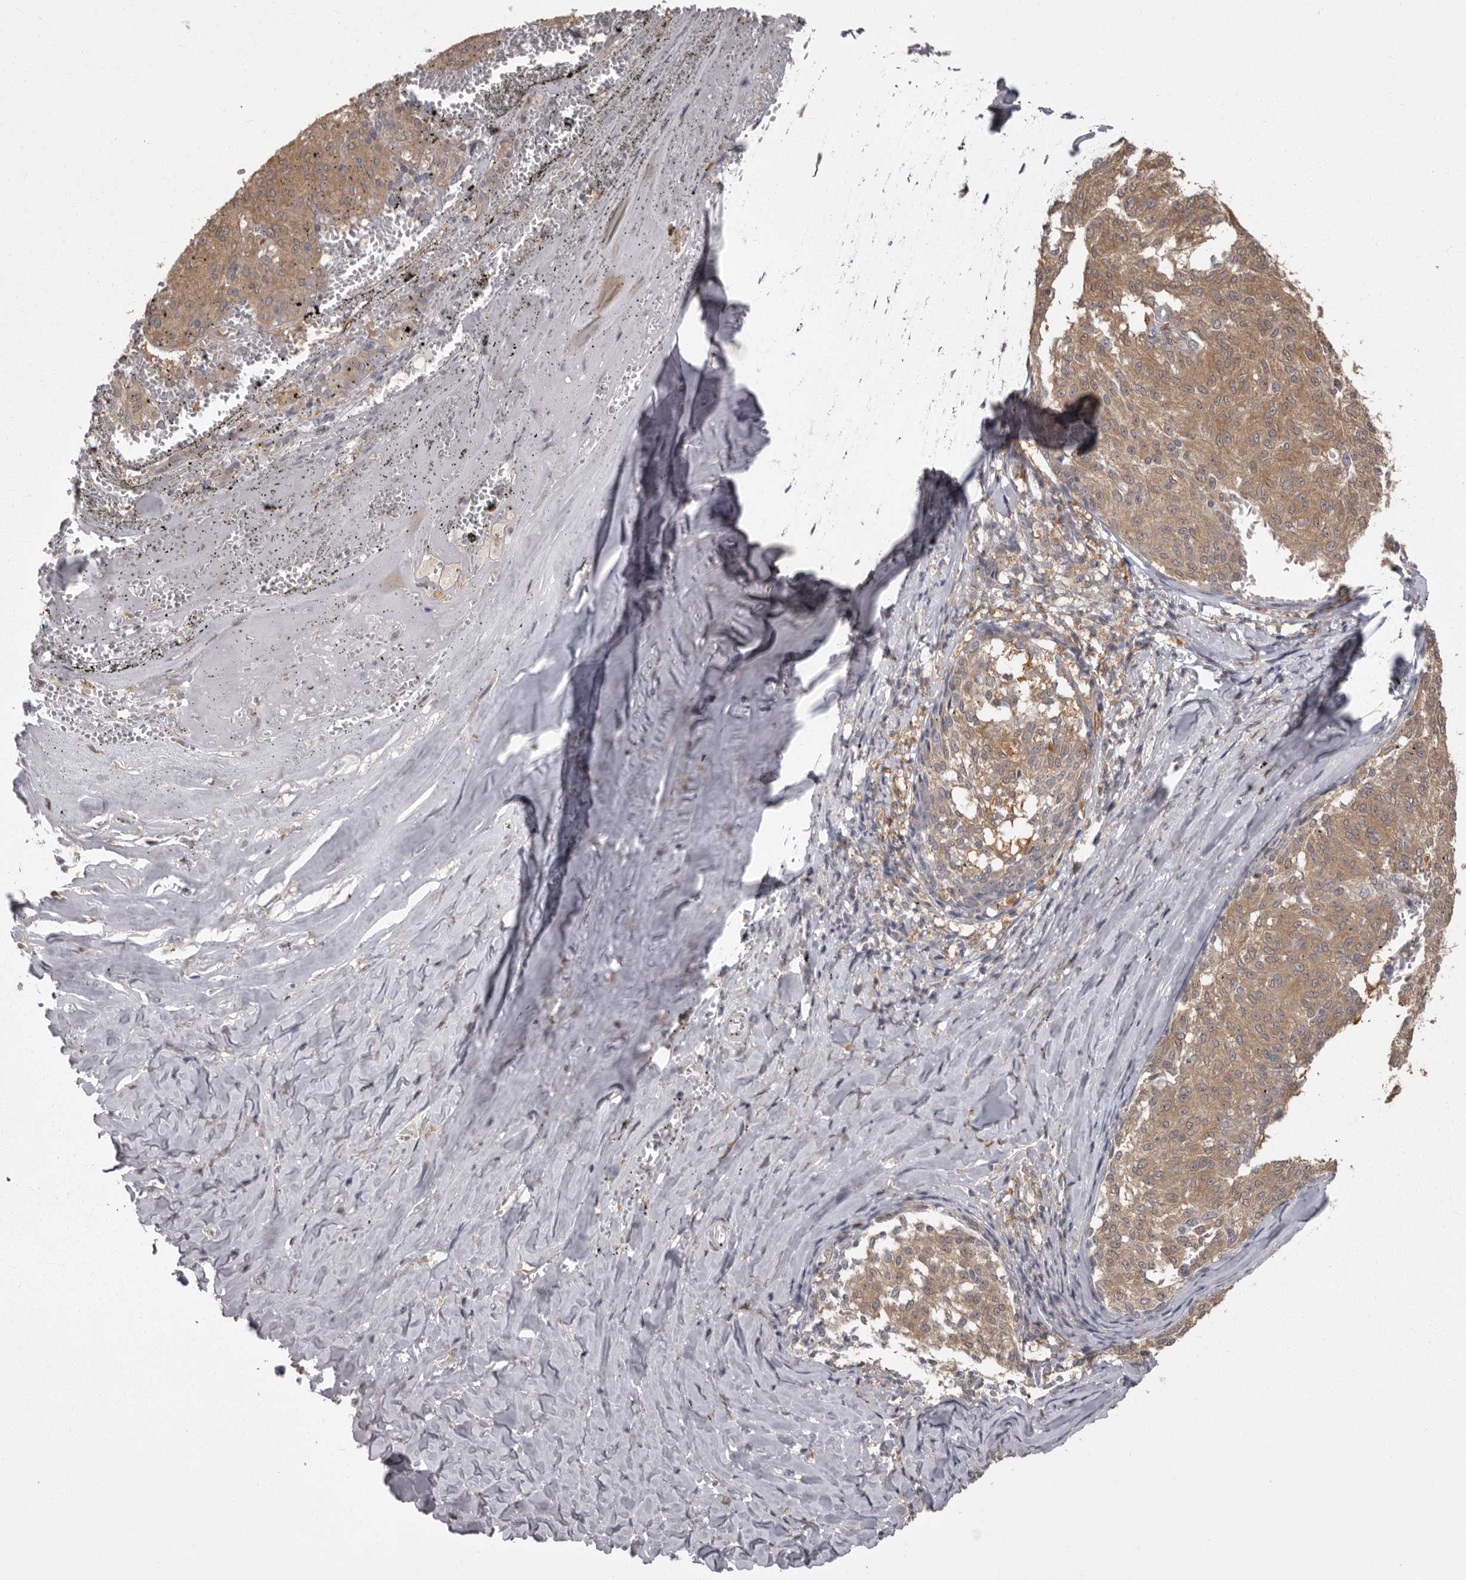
{"staining": {"intensity": "moderate", "quantity": ">75%", "location": "cytoplasmic/membranous"}, "tissue": "melanoma", "cell_type": "Tumor cells", "image_type": "cancer", "snomed": [{"axis": "morphology", "description": "Malignant melanoma, NOS"}, {"axis": "topography", "description": "Skin"}], "caption": "High-magnification brightfield microscopy of malignant melanoma stained with DAB (3,3'-diaminobenzidine) (brown) and counterstained with hematoxylin (blue). tumor cells exhibit moderate cytoplasmic/membranous expression is identified in about>75% of cells.", "gene": "MDH1", "patient": {"sex": "female", "age": 72}}